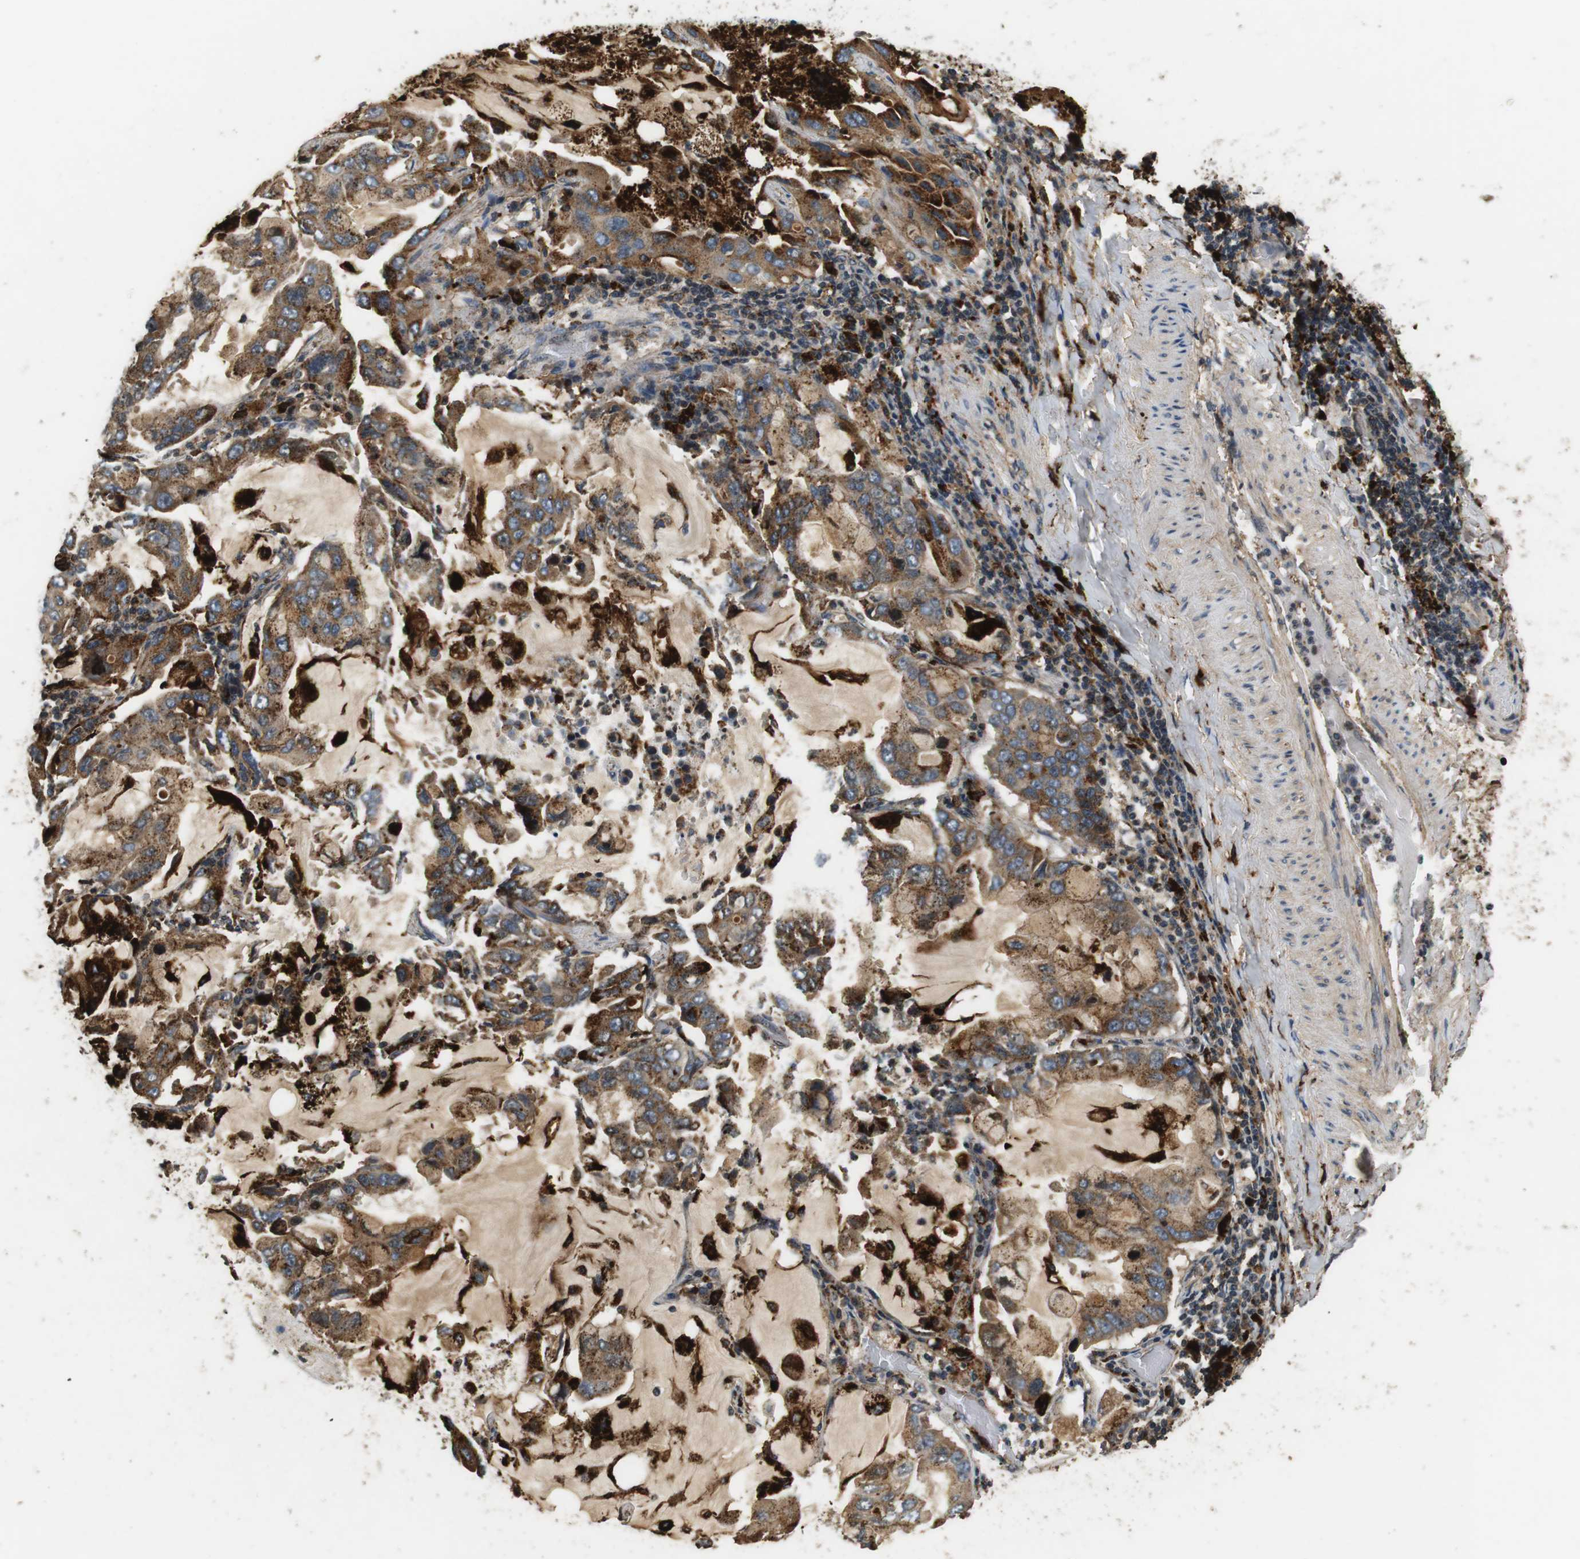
{"staining": {"intensity": "moderate", "quantity": ">75%", "location": "cytoplasmic/membranous"}, "tissue": "lung cancer", "cell_type": "Tumor cells", "image_type": "cancer", "snomed": [{"axis": "morphology", "description": "Adenocarcinoma, NOS"}, {"axis": "topography", "description": "Lung"}], "caption": "Lung adenocarcinoma stained for a protein (brown) exhibits moderate cytoplasmic/membranous positive expression in about >75% of tumor cells.", "gene": "TXNRD1", "patient": {"sex": "male", "age": 64}}